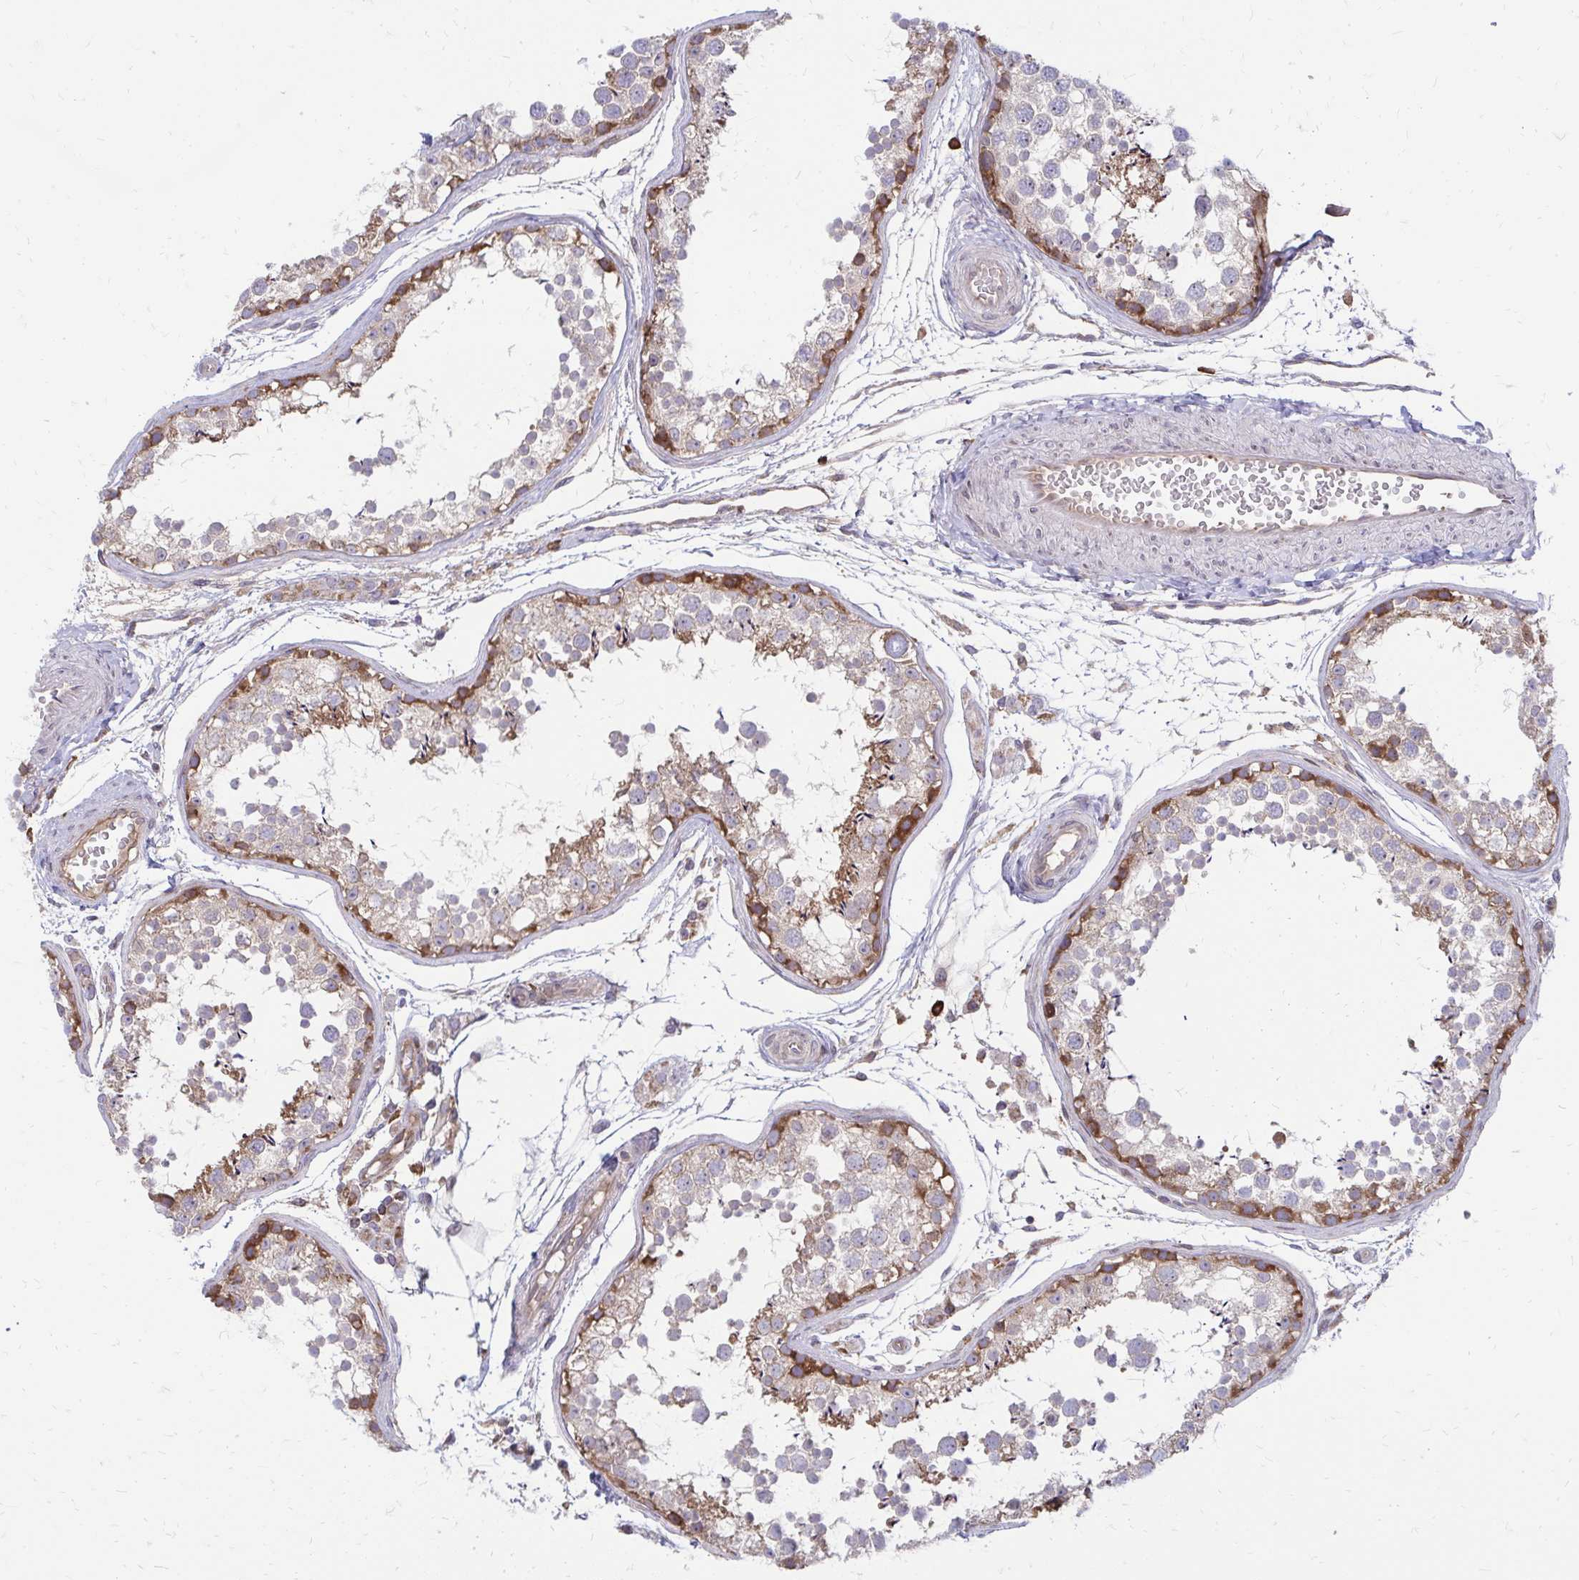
{"staining": {"intensity": "strong", "quantity": "<25%", "location": "cytoplasmic/membranous"}, "tissue": "testis", "cell_type": "Cells in seminiferous ducts", "image_type": "normal", "snomed": [{"axis": "morphology", "description": "Normal tissue, NOS"}, {"axis": "topography", "description": "Testis"}], "caption": "This is a micrograph of immunohistochemistry (IHC) staining of benign testis, which shows strong staining in the cytoplasmic/membranous of cells in seminiferous ducts.", "gene": "ASAP1", "patient": {"sex": "male", "age": 29}}